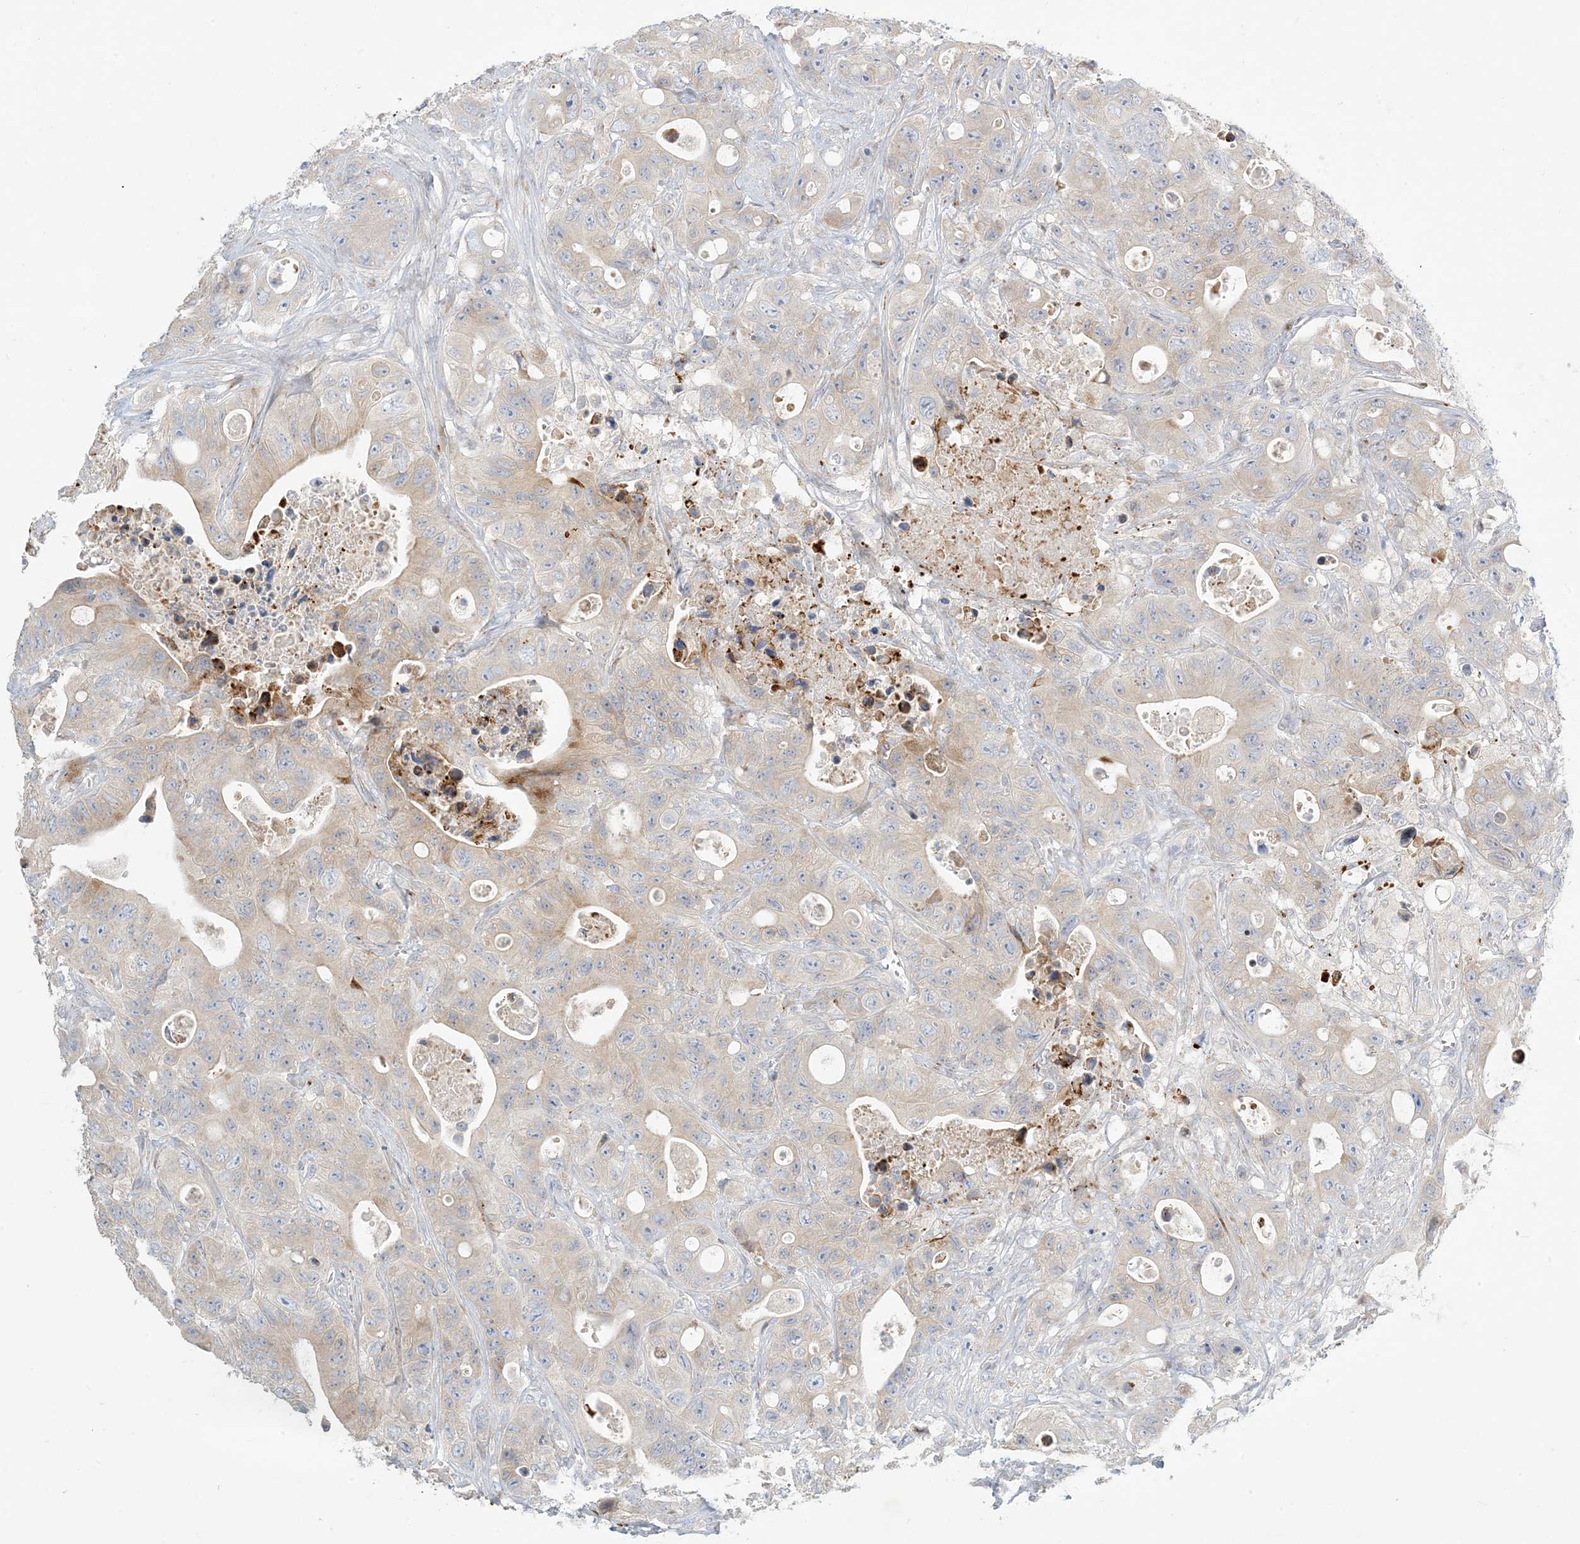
{"staining": {"intensity": "weak", "quantity": ">75%", "location": "cytoplasmic/membranous"}, "tissue": "colorectal cancer", "cell_type": "Tumor cells", "image_type": "cancer", "snomed": [{"axis": "morphology", "description": "Adenocarcinoma, NOS"}, {"axis": "topography", "description": "Colon"}], "caption": "IHC histopathology image of neoplastic tissue: colorectal cancer stained using immunohistochemistry (IHC) displays low levels of weak protein expression localized specifically in the cytoplasmic/membranous of tumor cells, appearing as a cytoplasmic/membranous brown color.", "gene": "ZNF385D", "patient": {"sex": "female", "age": 46}}